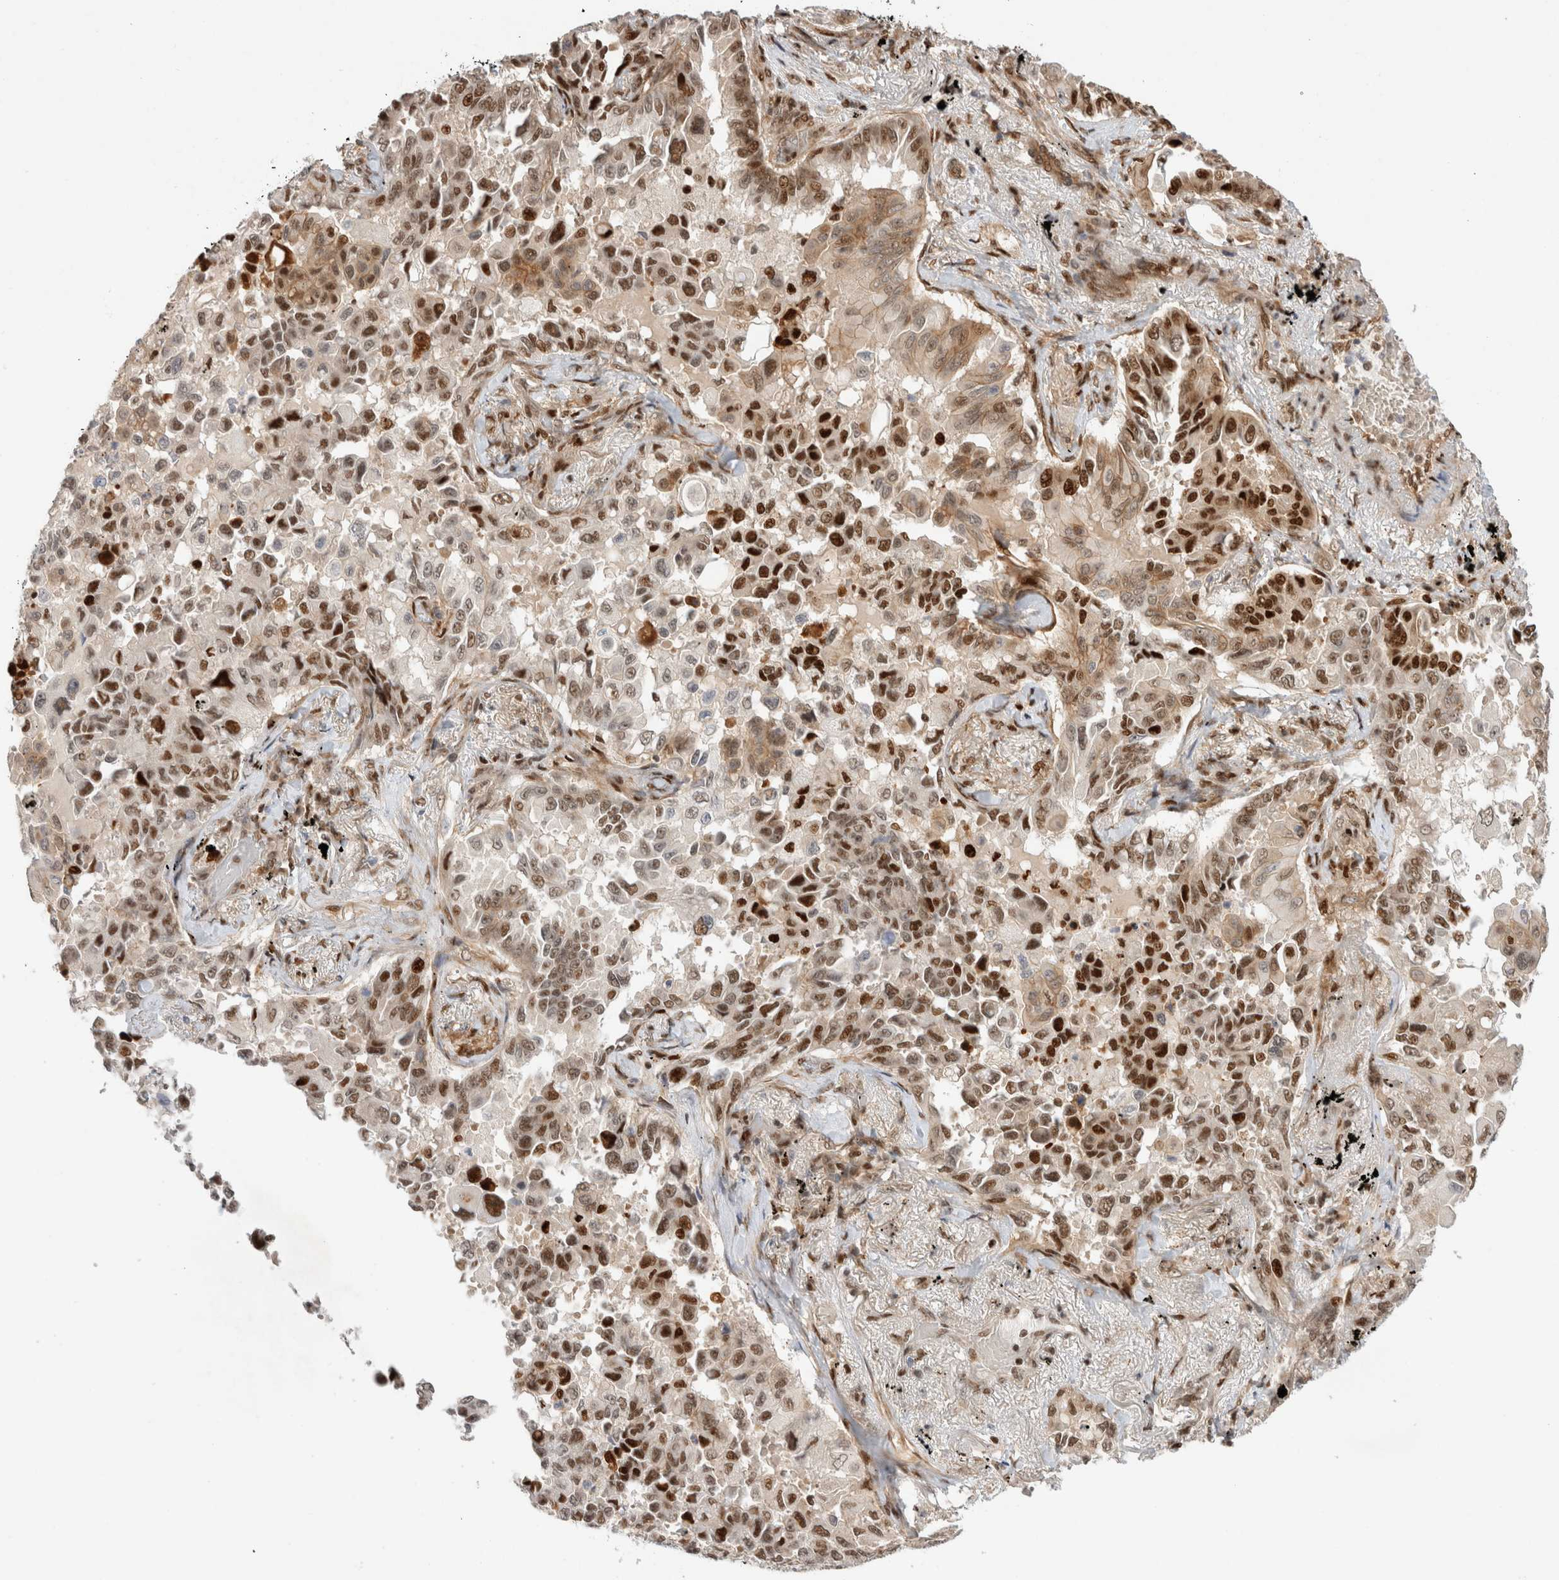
{"staining": {"intensity": "strong", "quantity": ">75%", "location": "nuclear"}, "tissue": "lung cancer", "cell_type": "Tumor cells", "image_type": "cancer", "snomed": [{"axis": "morphology", "description": "Adenocarcinoma, NOS"}, {"axis": "topography", "description": "Lung"}], "caption": "IHC staining of lung cancer (adenocarcinoma), which exhibits high levels of strong nuclear expression in about >75% of tumor cells indicating strong nuclear protein expression. The staining was performed using DAB (3,3'-diaminobenzidine) (brown) for protein detection and nuclei were counterstained in hematoxylin (blue).", "gene": "TCF4", "patient": {"sex": "female", "age": 67}}